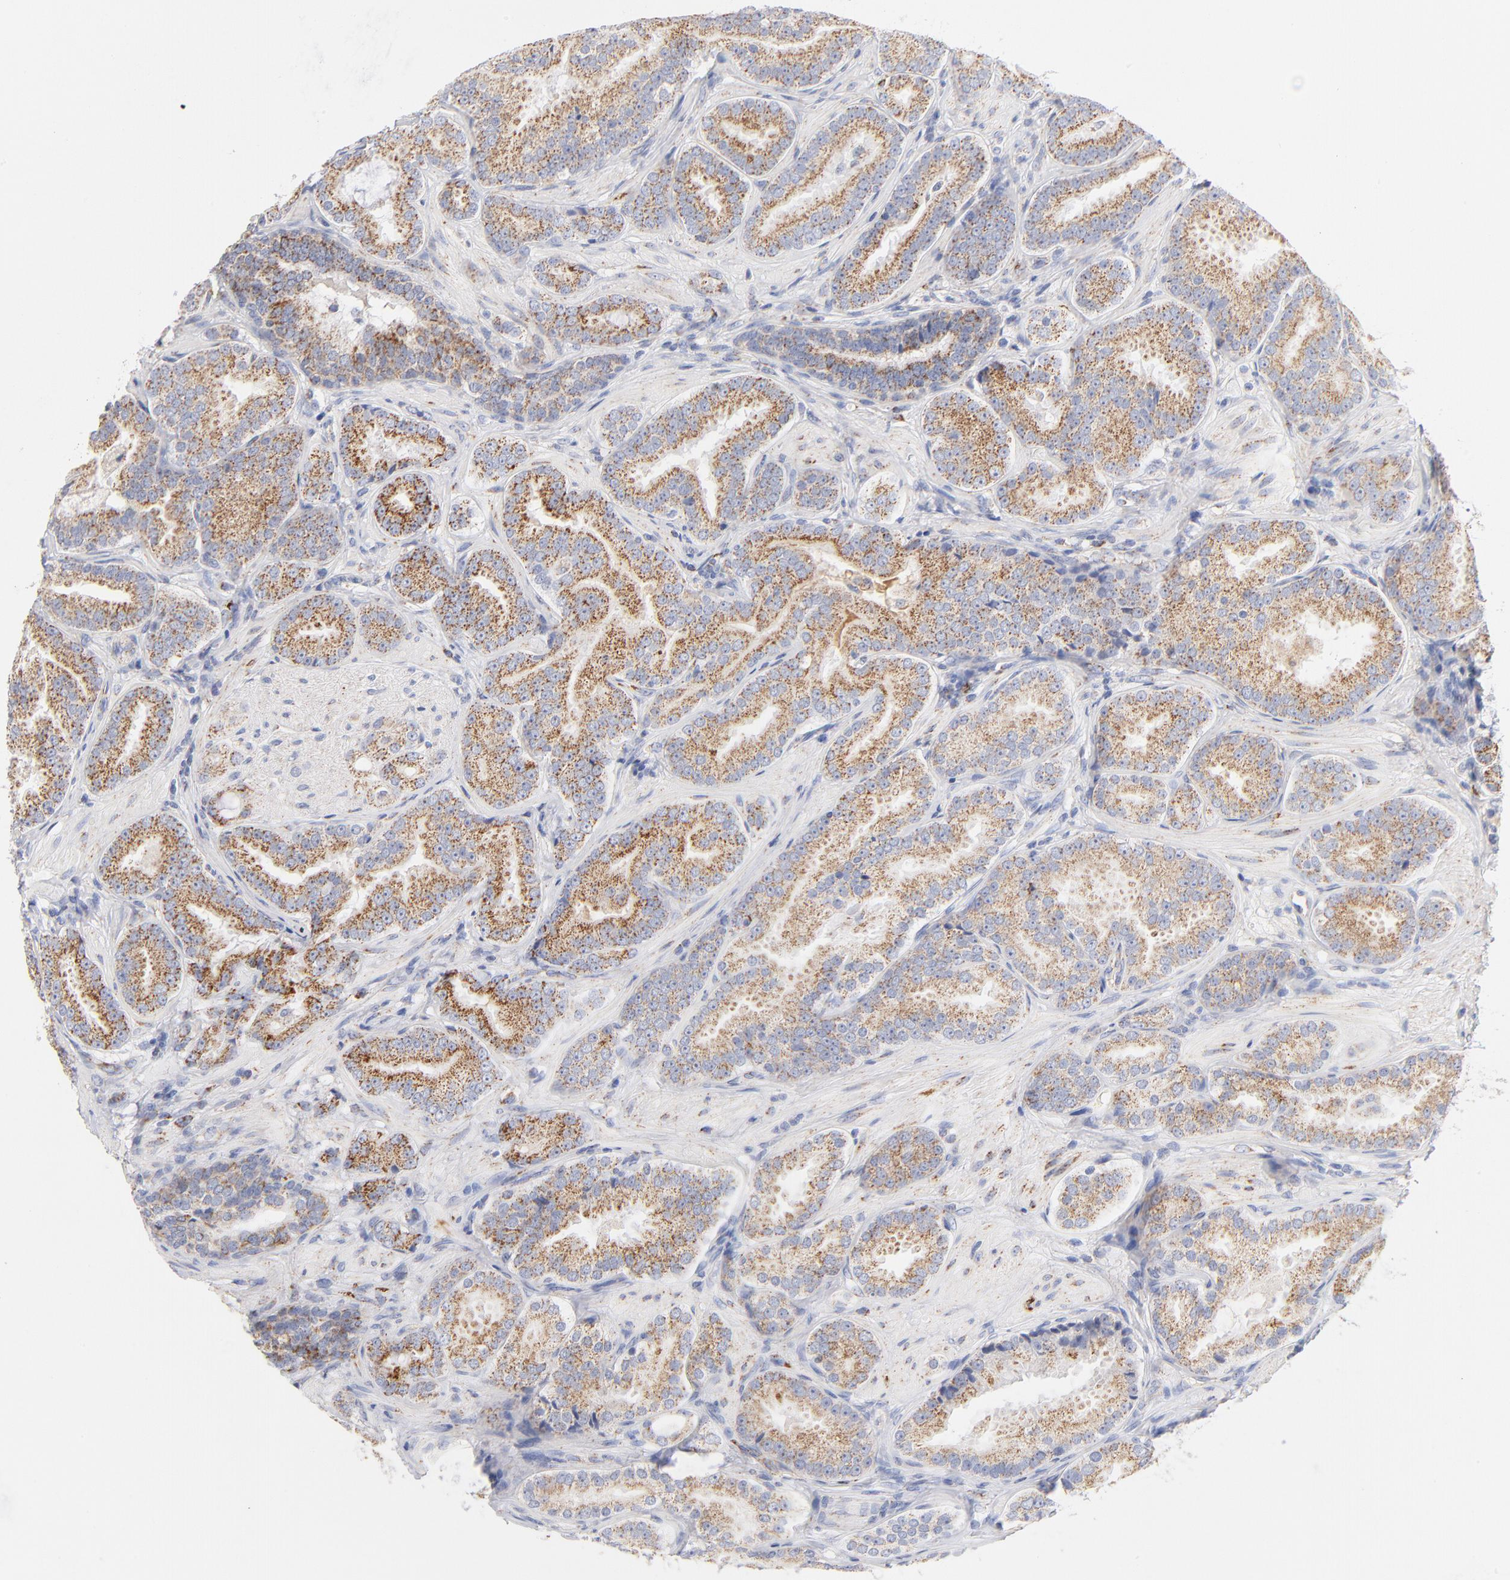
{"staining": {"intensity": "moderate", "quantity": ">75%", "location": "cytoplasmic/membranous"}, "tissue": "prostate cancer", "cell_type": "Tumor cells", "image_type": "cancer", "snomed": [{"axis": "morphology", "description": "Adenocarcinoma, Low grade"}, {"axis": "topography", "description": "Prostate"}], "caption": "Prostate cancer tissue exhibits moderate cytoplasmic/membranous staining in about >75% of tumor cells, visualized by immunohistochemistry. The protein of interest is stained brown, and the nuclei are stained in blue (DAB IHC with brightfield microscopy, high magnification).", "gene": "DLAT", "patient": {"sex": "male", "age": 59}}